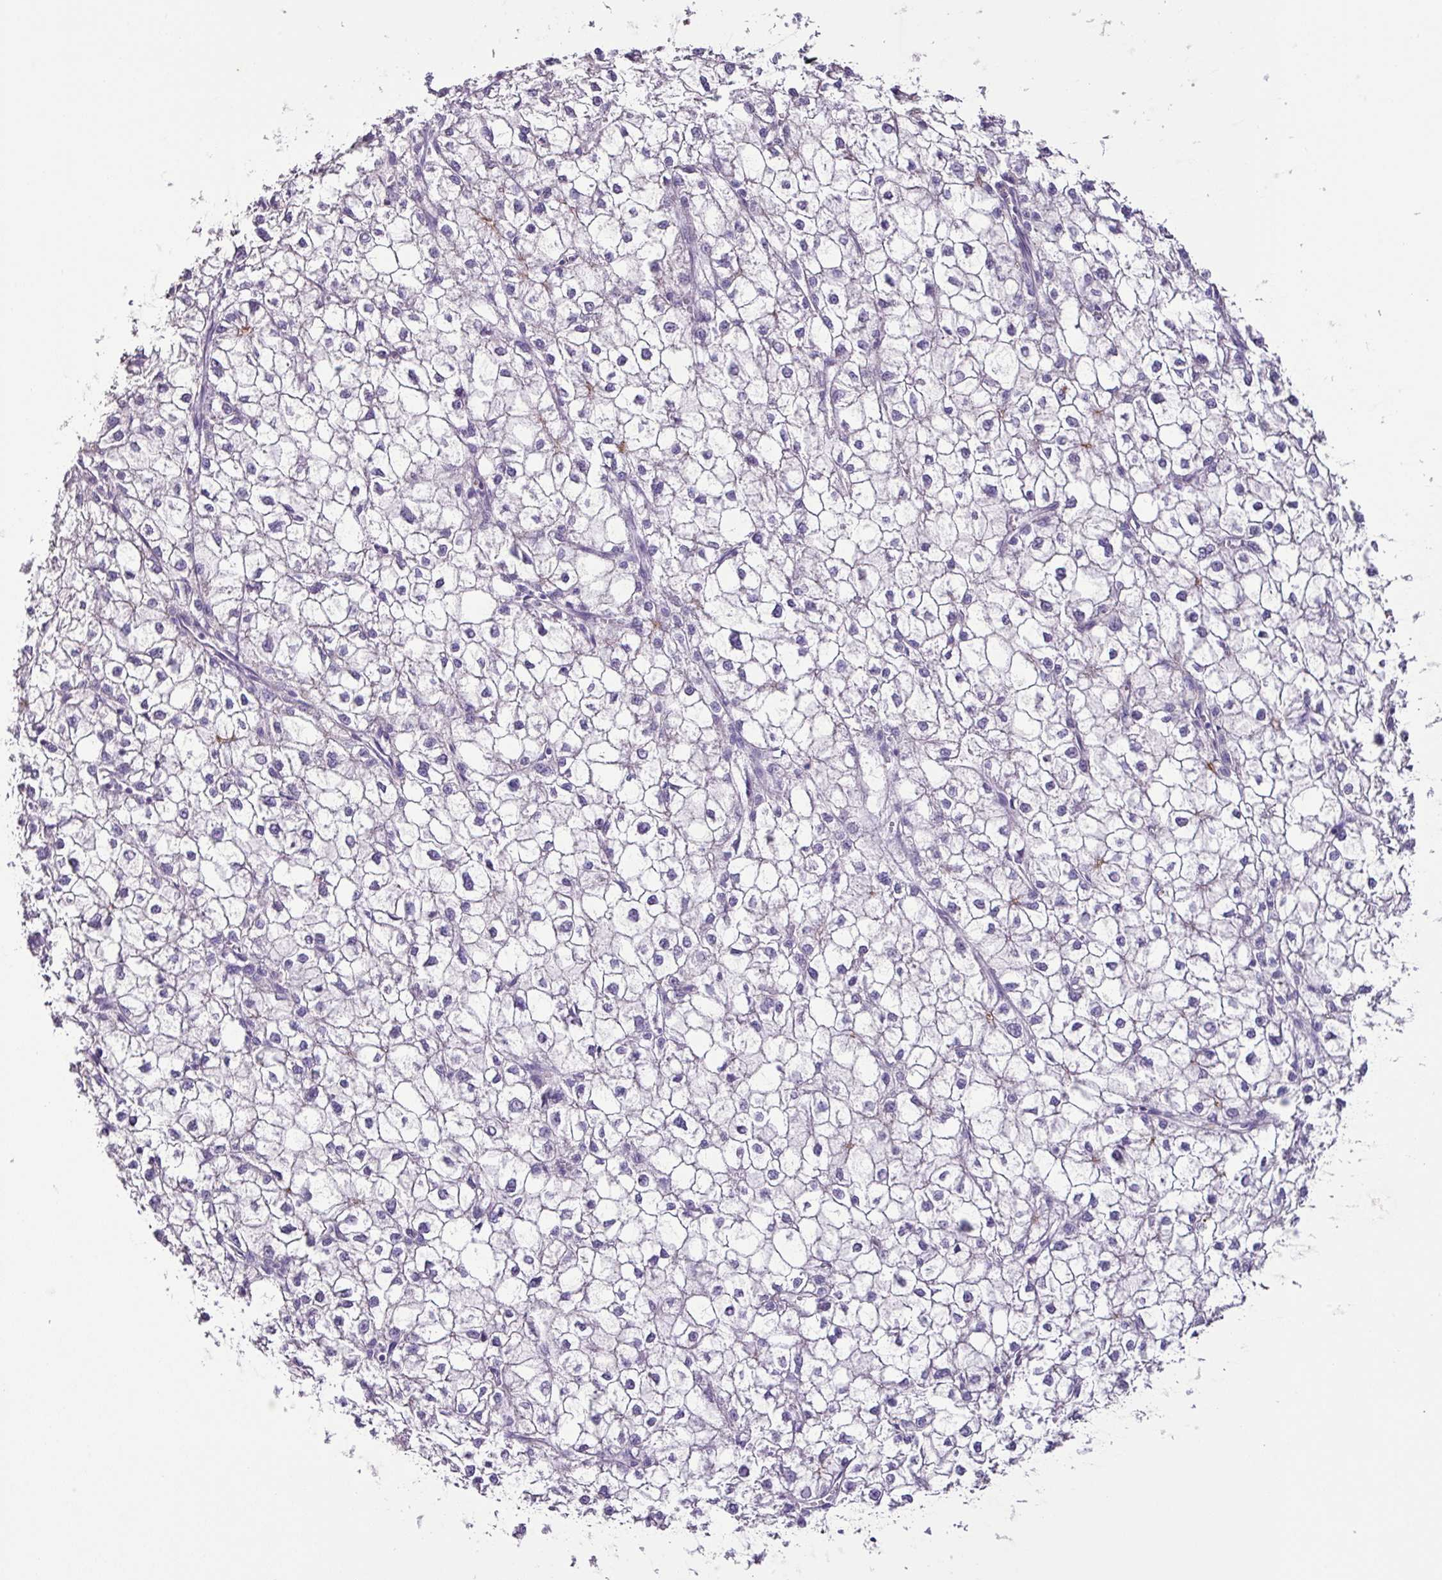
{"staining": {"intensity": "negative", "quantity": "none", "location": "none"}, "tissue": "liver cancer", "cell_type": "Tumor cells", "image_type": "cancer", "snomed": [{"axis": "morphology", "description": "Carcinoma, Hepatocellular, NOS"}, {"axis": "topography", "description": "Liver"}], "caption": "Immunohistochemistry (IHC) image of neoplastic tissue: hepatocellular carcinoma (liver) stained with DAB (3,3'-diaminobenzidine) reveals no significant protein positivity in tumor cells.", "gene": "AGR3", "patient": {"sex": "female", "age": 43}}